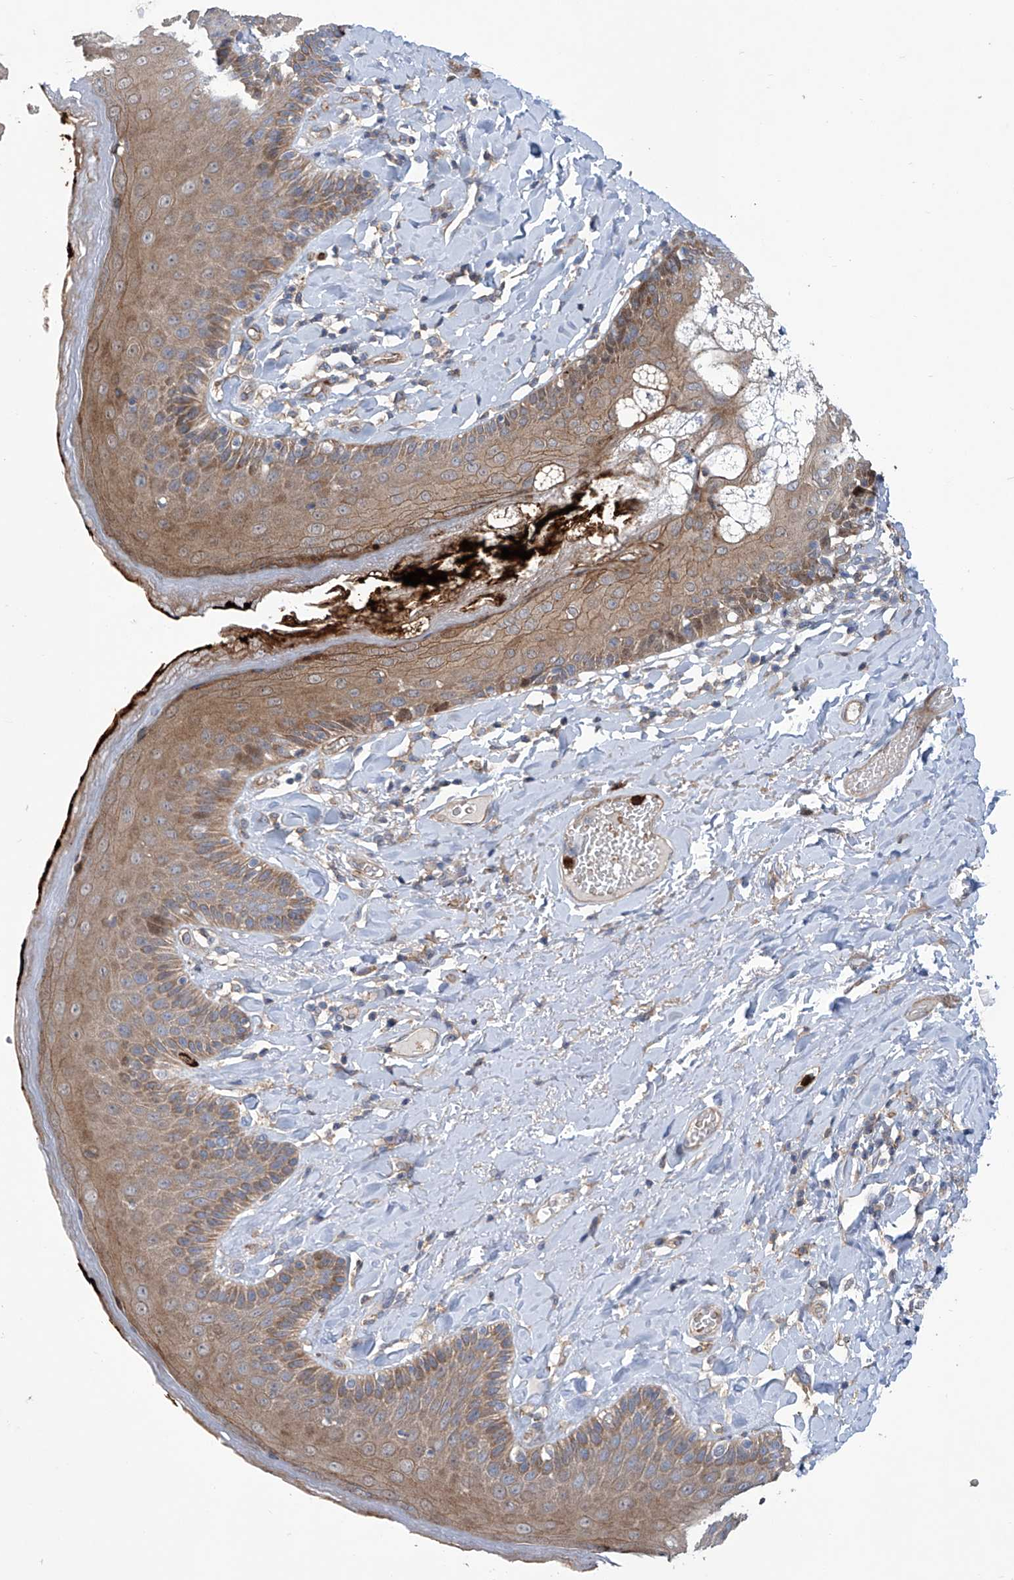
{"staining": {"intensity": "moderate", "quantity": ">75%", "location": "cytoplasmic/membranous"}, "tissue": "skin", "cell_type": "Epidermal cells", "image_type": "normal", "snomed": [{"axis": "morphology", "description": "Normal tissue, NOS"}, {"axis": "topography", "description": "Anal"}], "caption": "A brown stain highlights moderate cytoplasmic/membranous positivity of a protein in epidermal cells of normal human skin. (DAB IHC with brightfield microscopy, high magnification).", "gene": "EIF2D", "patient": {"sex": "male", "age": 69}}